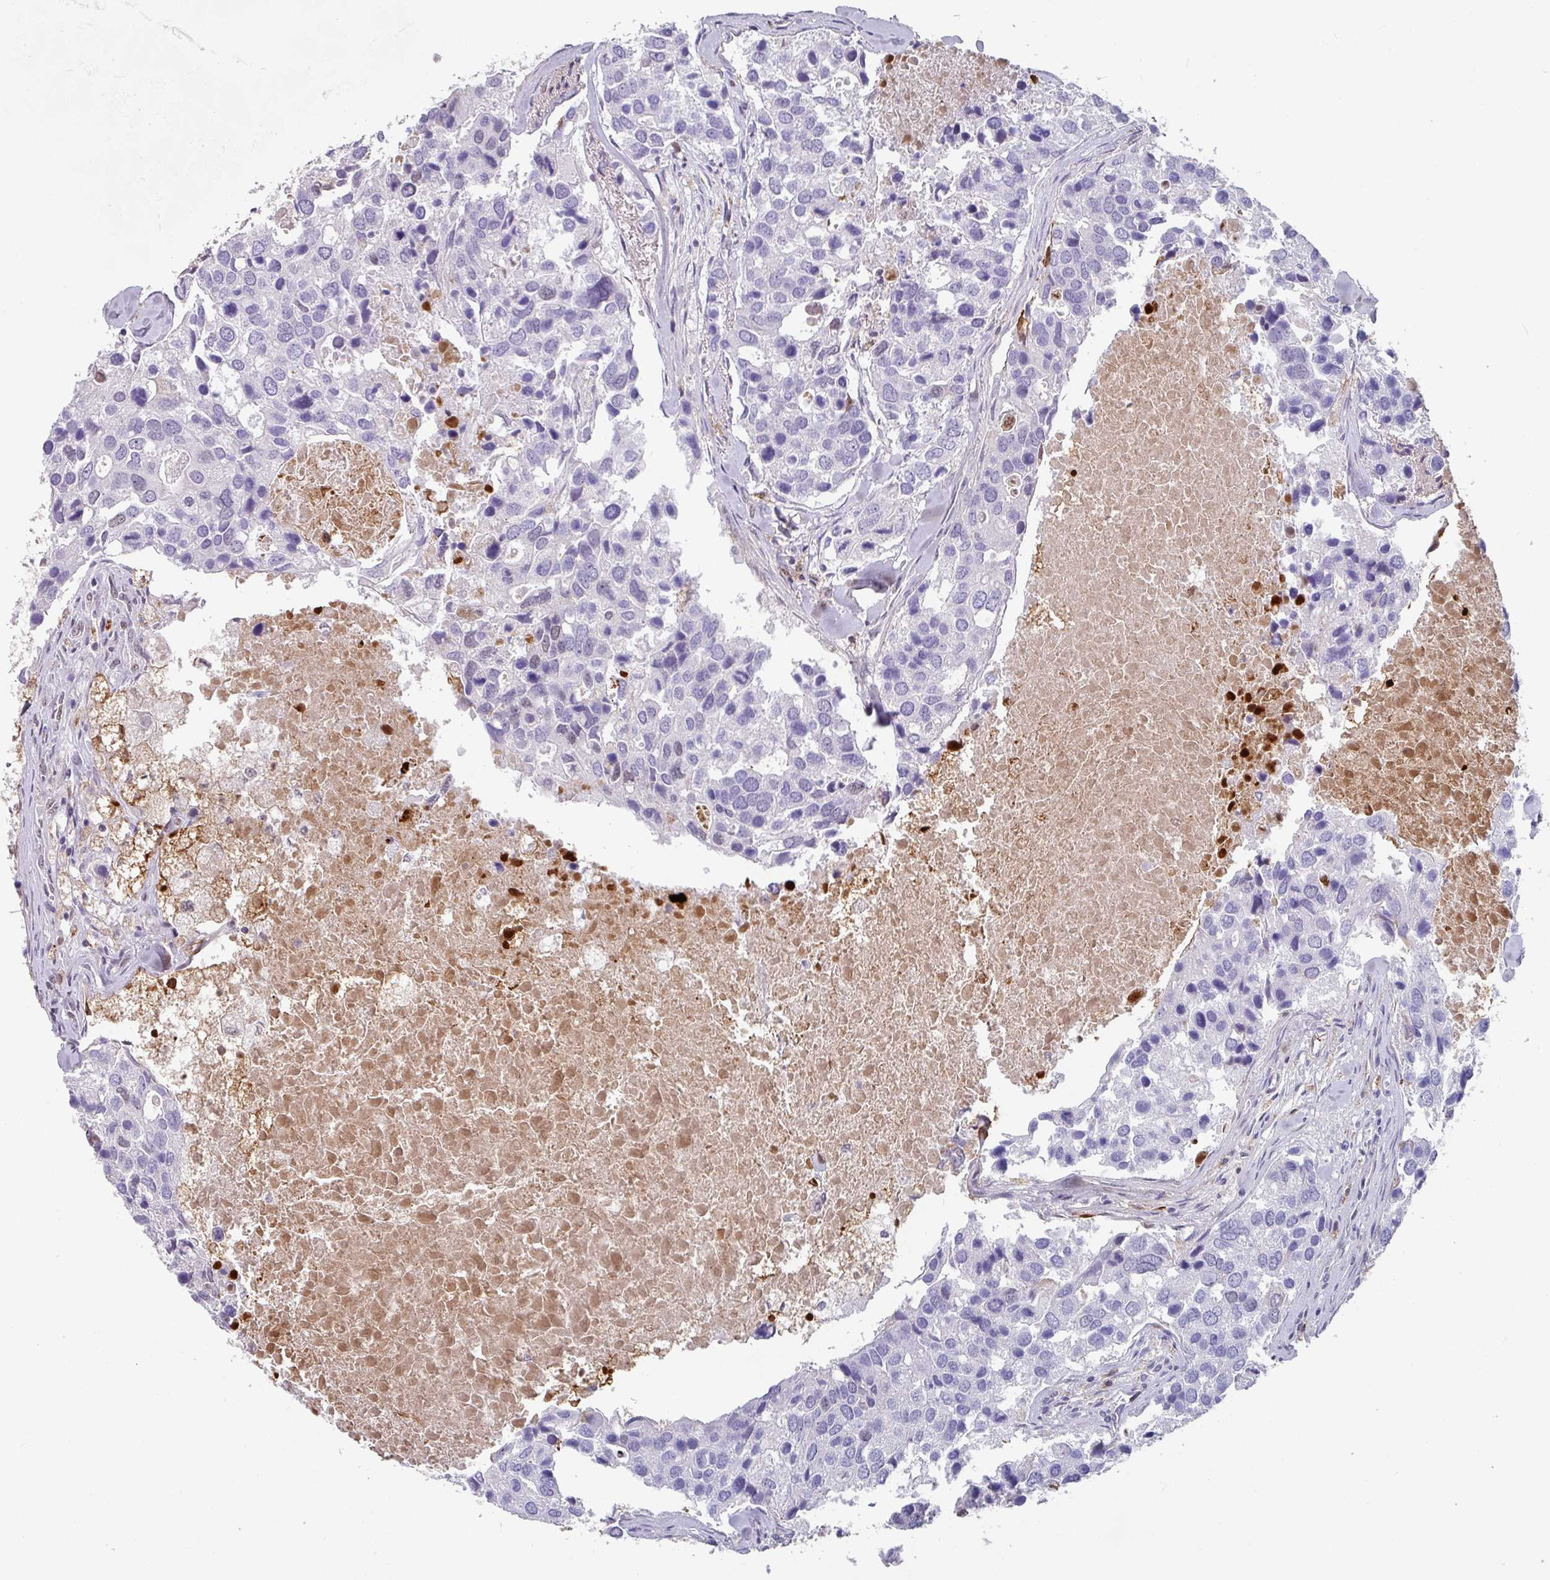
{"staining": {"intensity": "negative", "quantity": "none", "location": "none"}, "tissue": "breast cancer", "cell_type": "Tumor cells", "image_type": "cancer", "snomed": [{"axis": "morphology", "description": "Duct carcinoma"}, {"axis": "topography", "description": "Breast"}], "caption": "Human breast cancer (infiltrating ductal carcinoma) stained for a protein using immunohistochemistry (IHC) displays no staining in tumor cells.", "gene": "C1QB", "patient": {"sex": "female", "age": 83}}